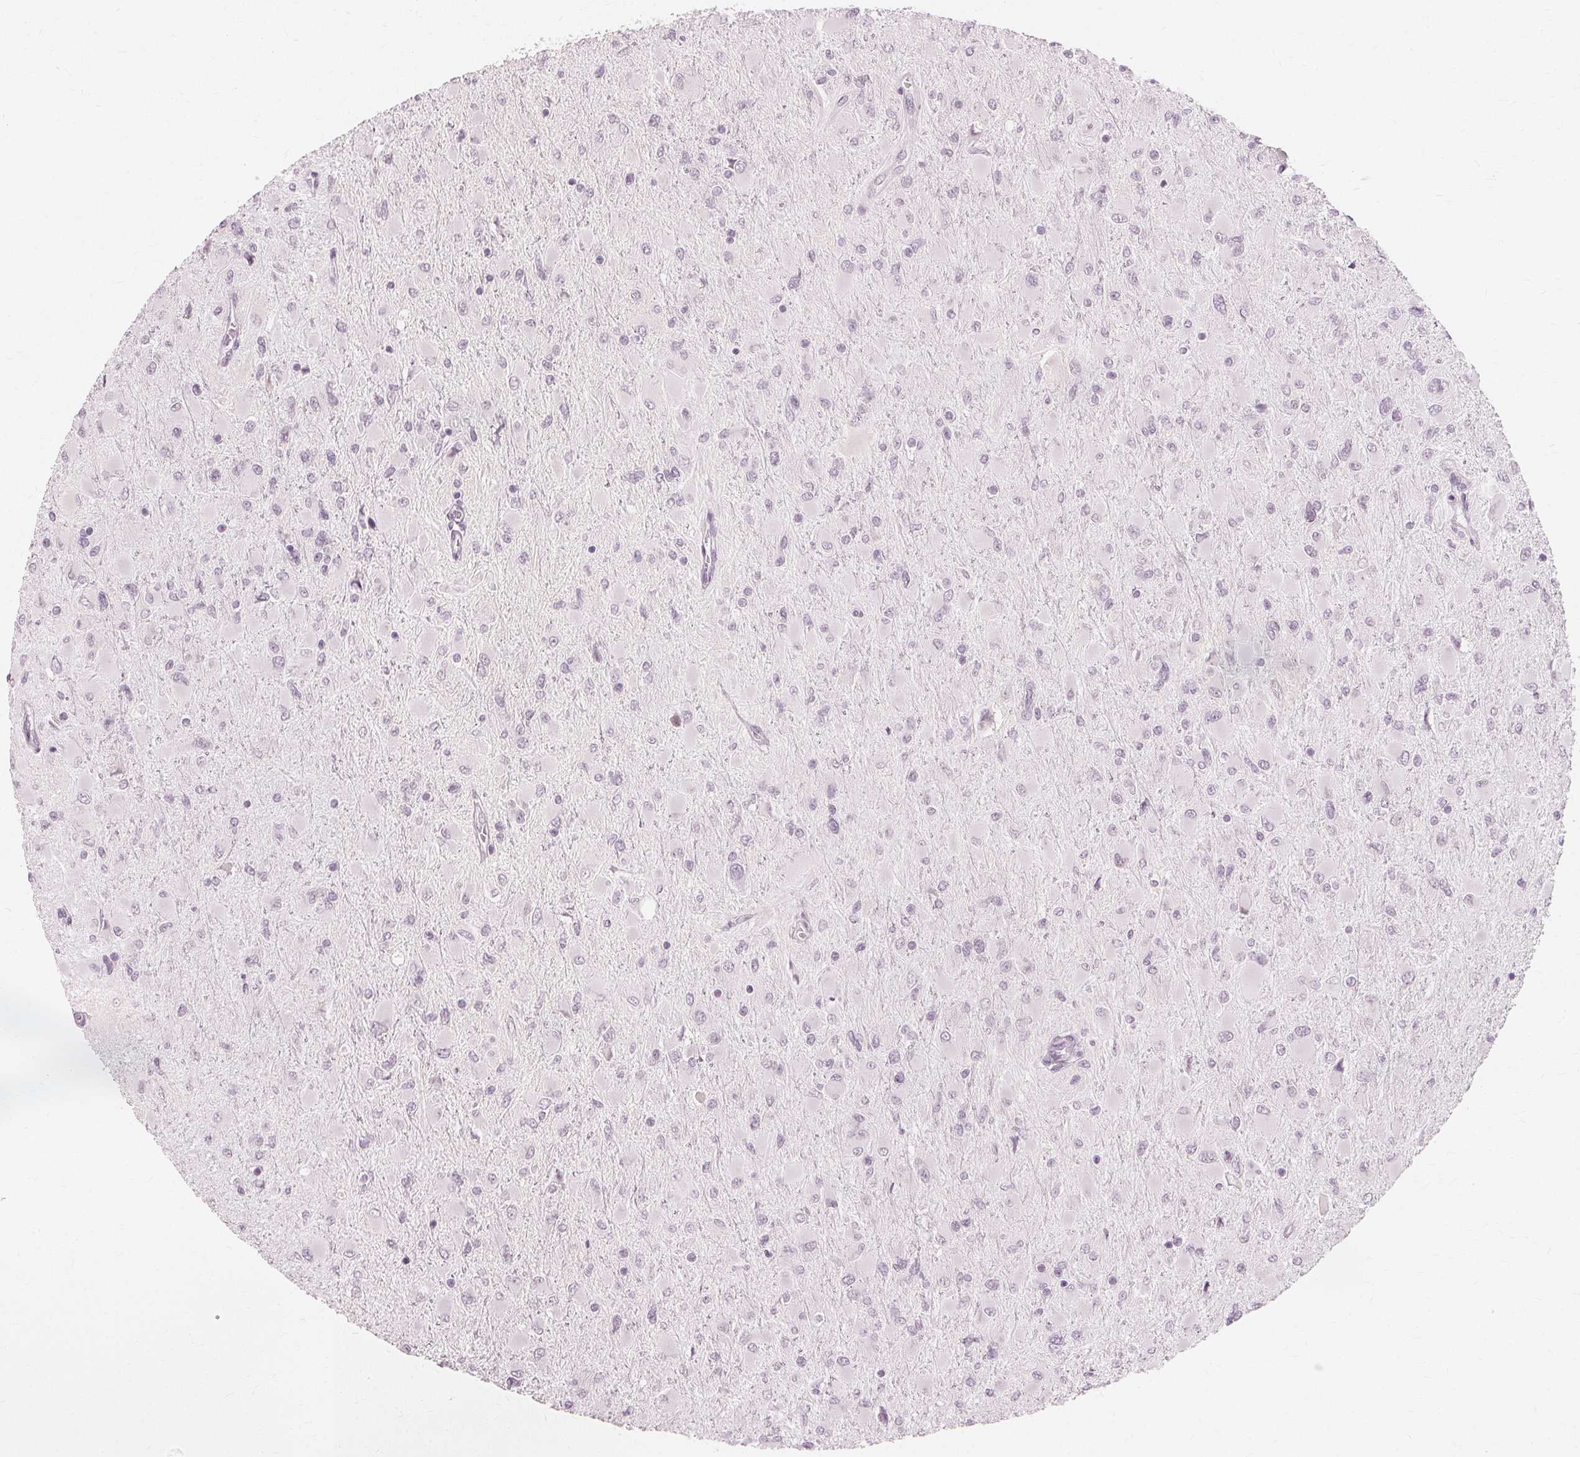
{"staining": {"intensity": "negative", "quantity": "none", "location": "none"}, "tissue": "glioma", "cell_type": "Tumor cells", "image_type": "cancer", "snomed": [{"axis": "morphology", "description": "Glioma, malignant, High grade"}, {"axis": "topography", "description": "Cerebral cortex"}], "caption": "This image is of malignant glioma (high-grade) stained with IHC to label a protein in brown with the nuclei are counter-stained blue. There is no expression in tumor cells. (DAB (3,3'-diaminobenzidine) IHC, high magnification).", "gene": "NXPE1", "patient": {"sex": "female", "age": 36}}